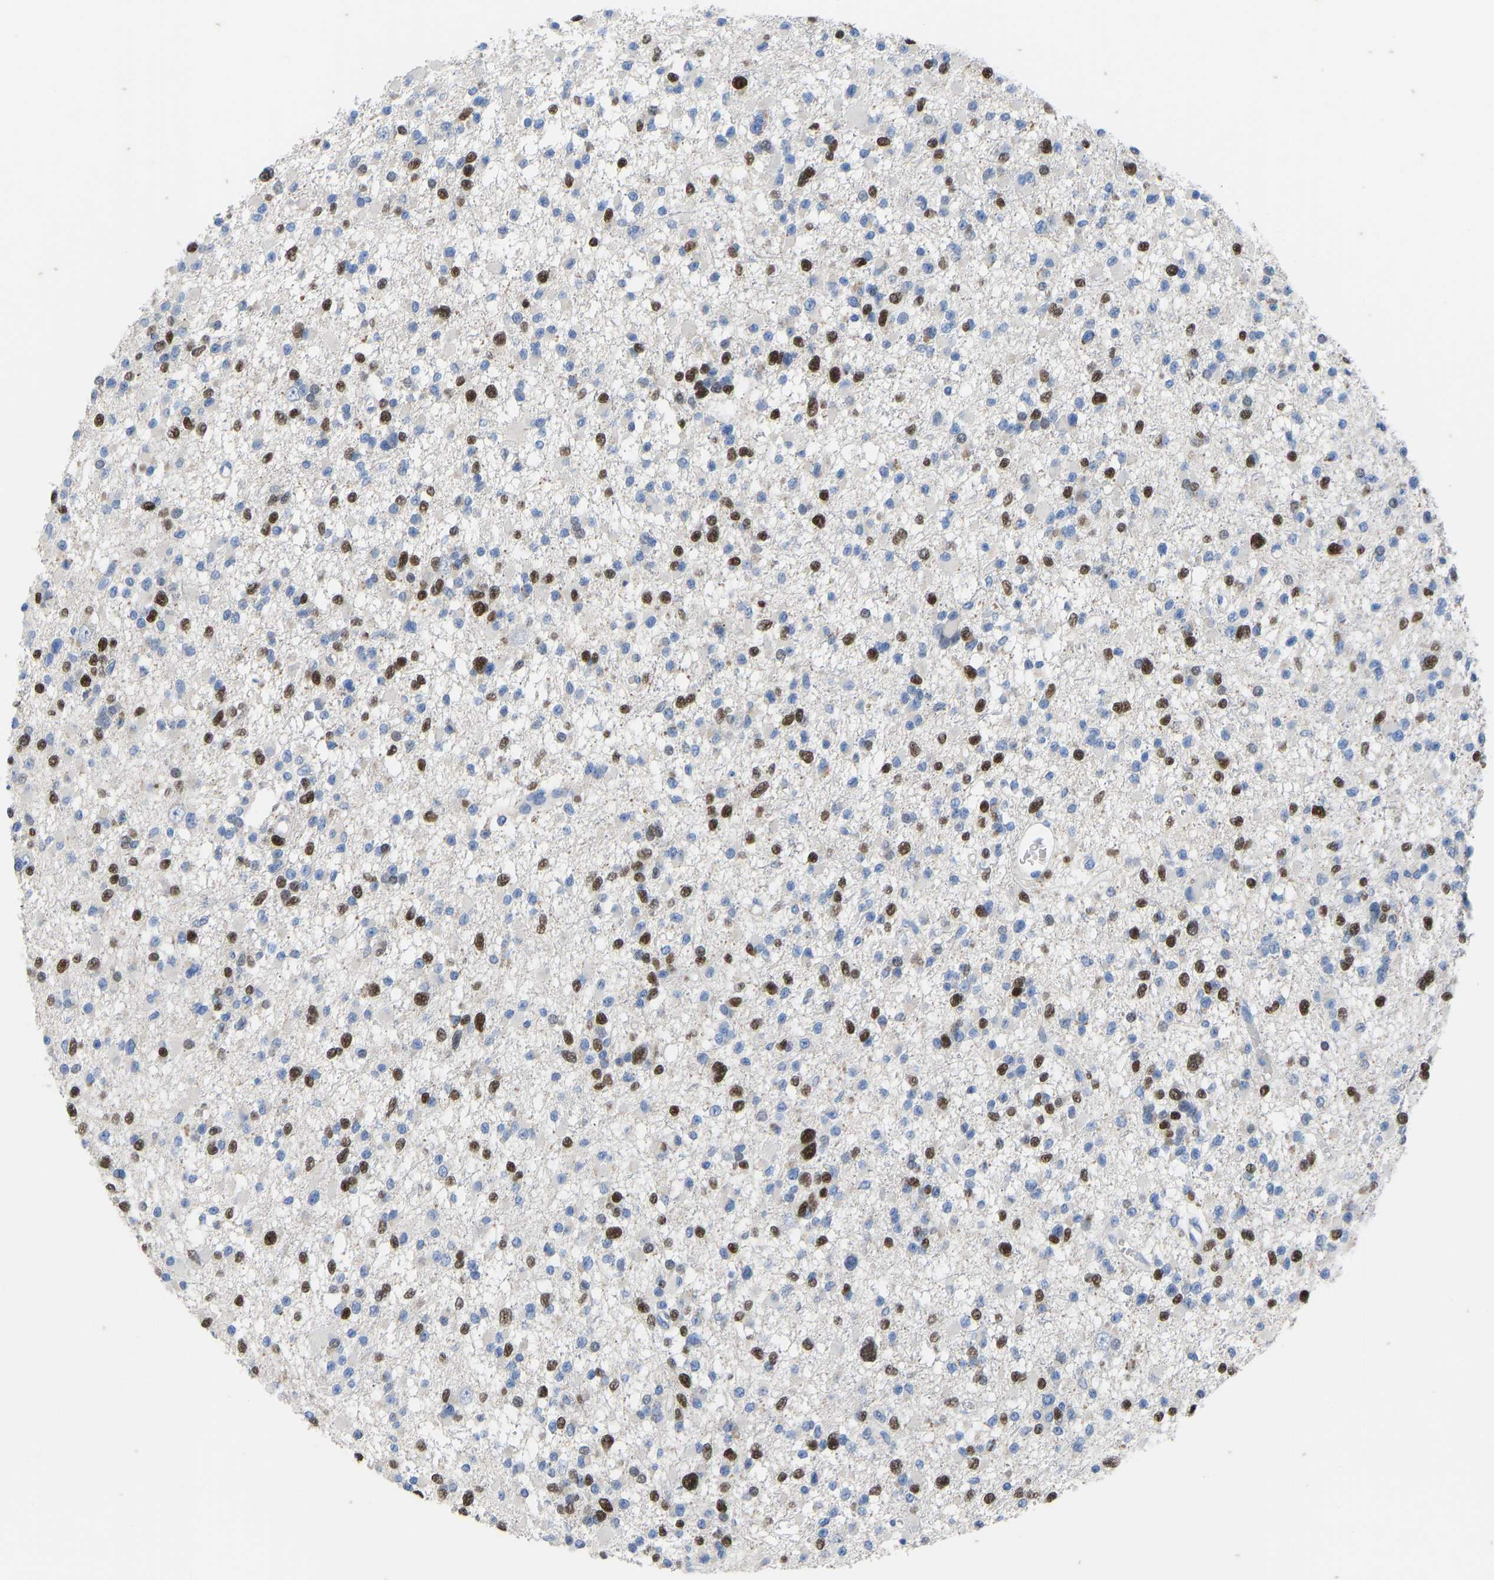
{"staining": {"intensity": "strong", "quantity": "25%-75%", "location": "nuclear"}, "tissue": "glioma", "cell_type": "Tumor cells", "image_type": "cancer", "snomed": [{"axis": "morphology", "description": "Glioma, malignant, Low grade"}, {"axis": "topography", "description": "Brain"}], "caption": "Brown immunohistochemical staining in malignant glioma (low-grade) demonstrates strong nuclear staining in about 25%-75% of tumor cells.", "gene": "OLIG2", "patient": {"sex": "female", "age": 22}}